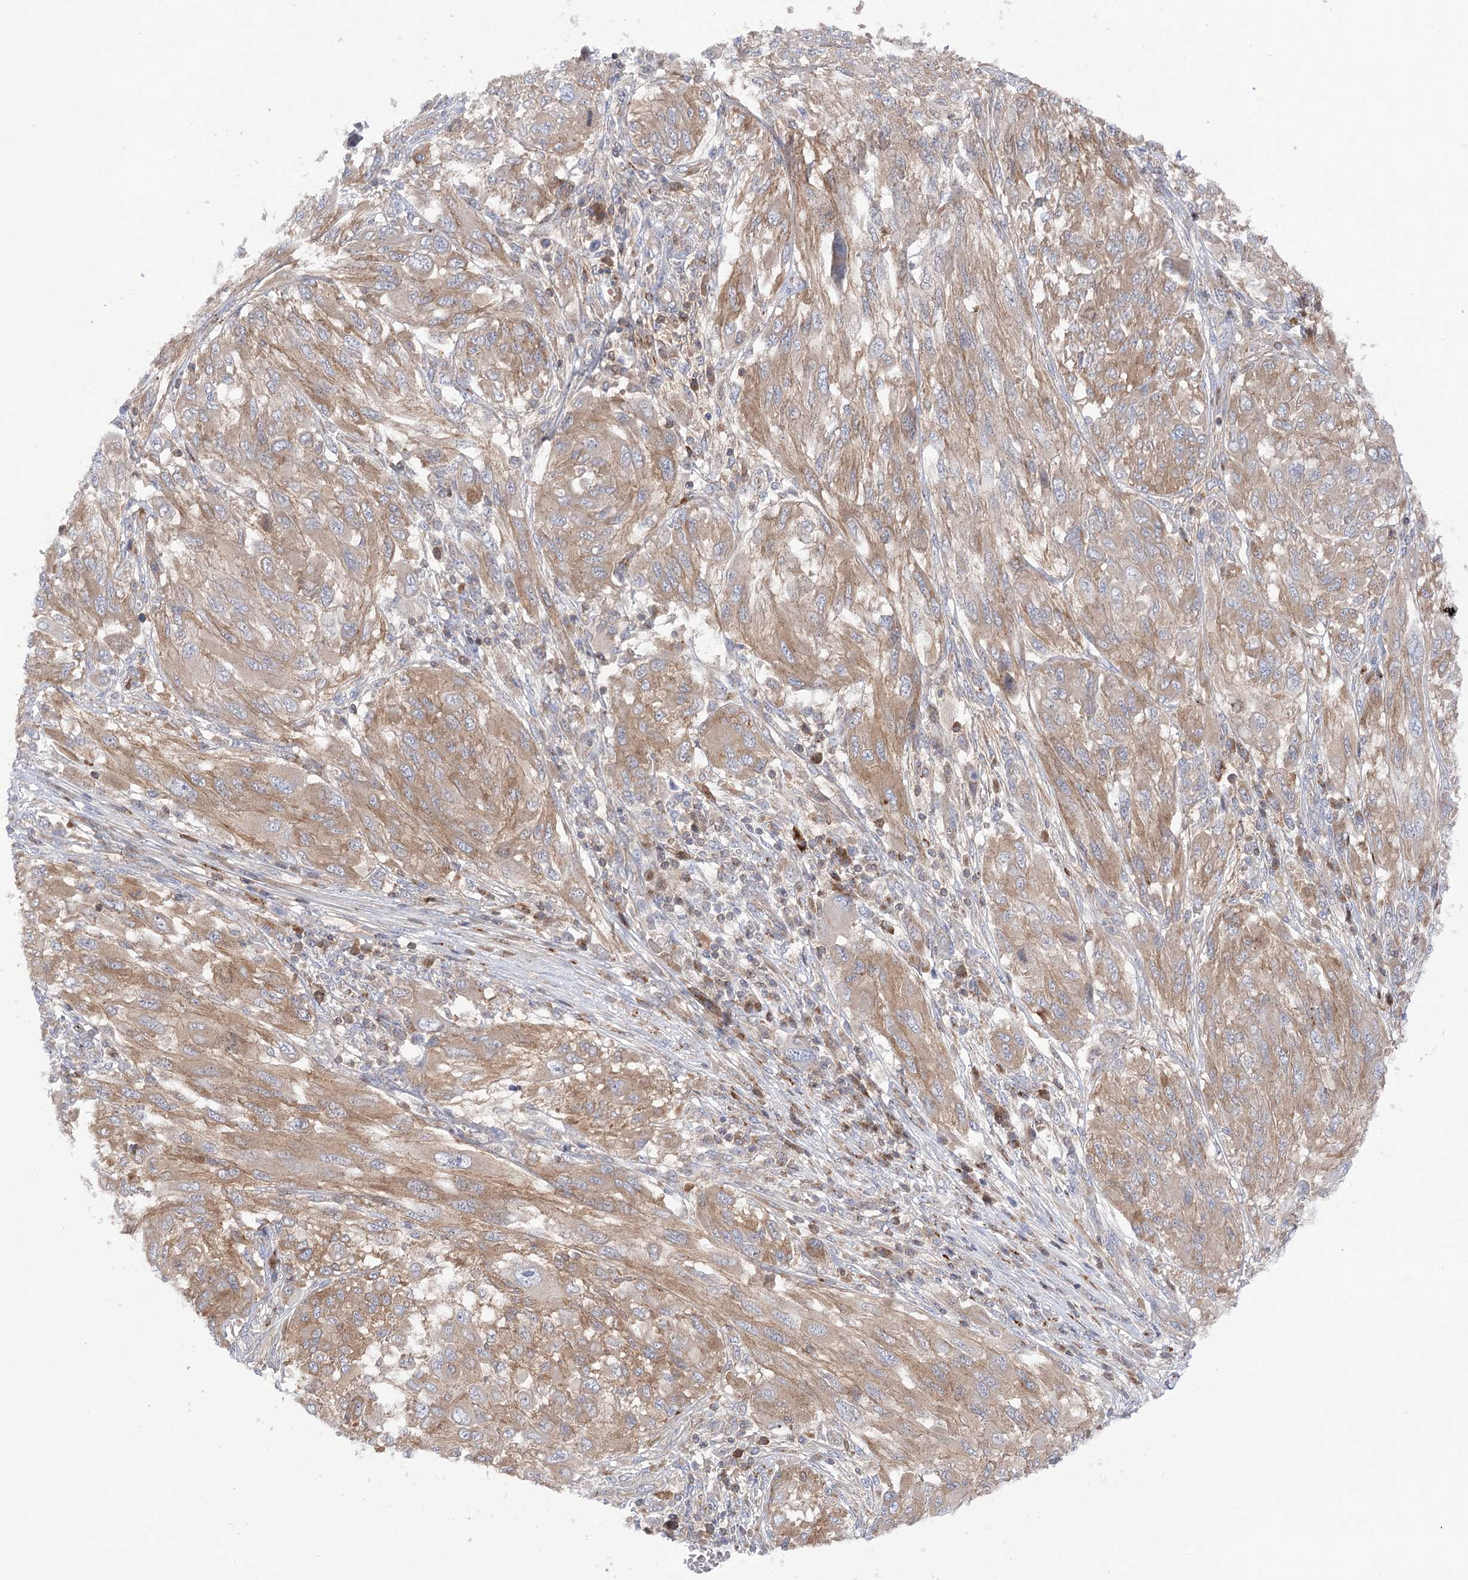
{"staining": {"intensity": "weak", "quantity": ">75%", "location": "cytoplasmic/membranous"}, "tissue": "melanoma", "cell_type": "Tumor cells", "image_type": "cancer", "snomed": [{"axis": "morphology", "description": "Malignant melanoma, NOS"}, {"axis": "topography", "description": "Skin"}], "caption": "Protein expression analysis of malignant melanoma demonstrates weak cytoplasmic/membranous positivity in about >75% of tumor cells. (Brightfield microscopy of DAB IHC at high magnification).", "gene": "VPS37B", "patient": {"sex": "female", "age": 91}}